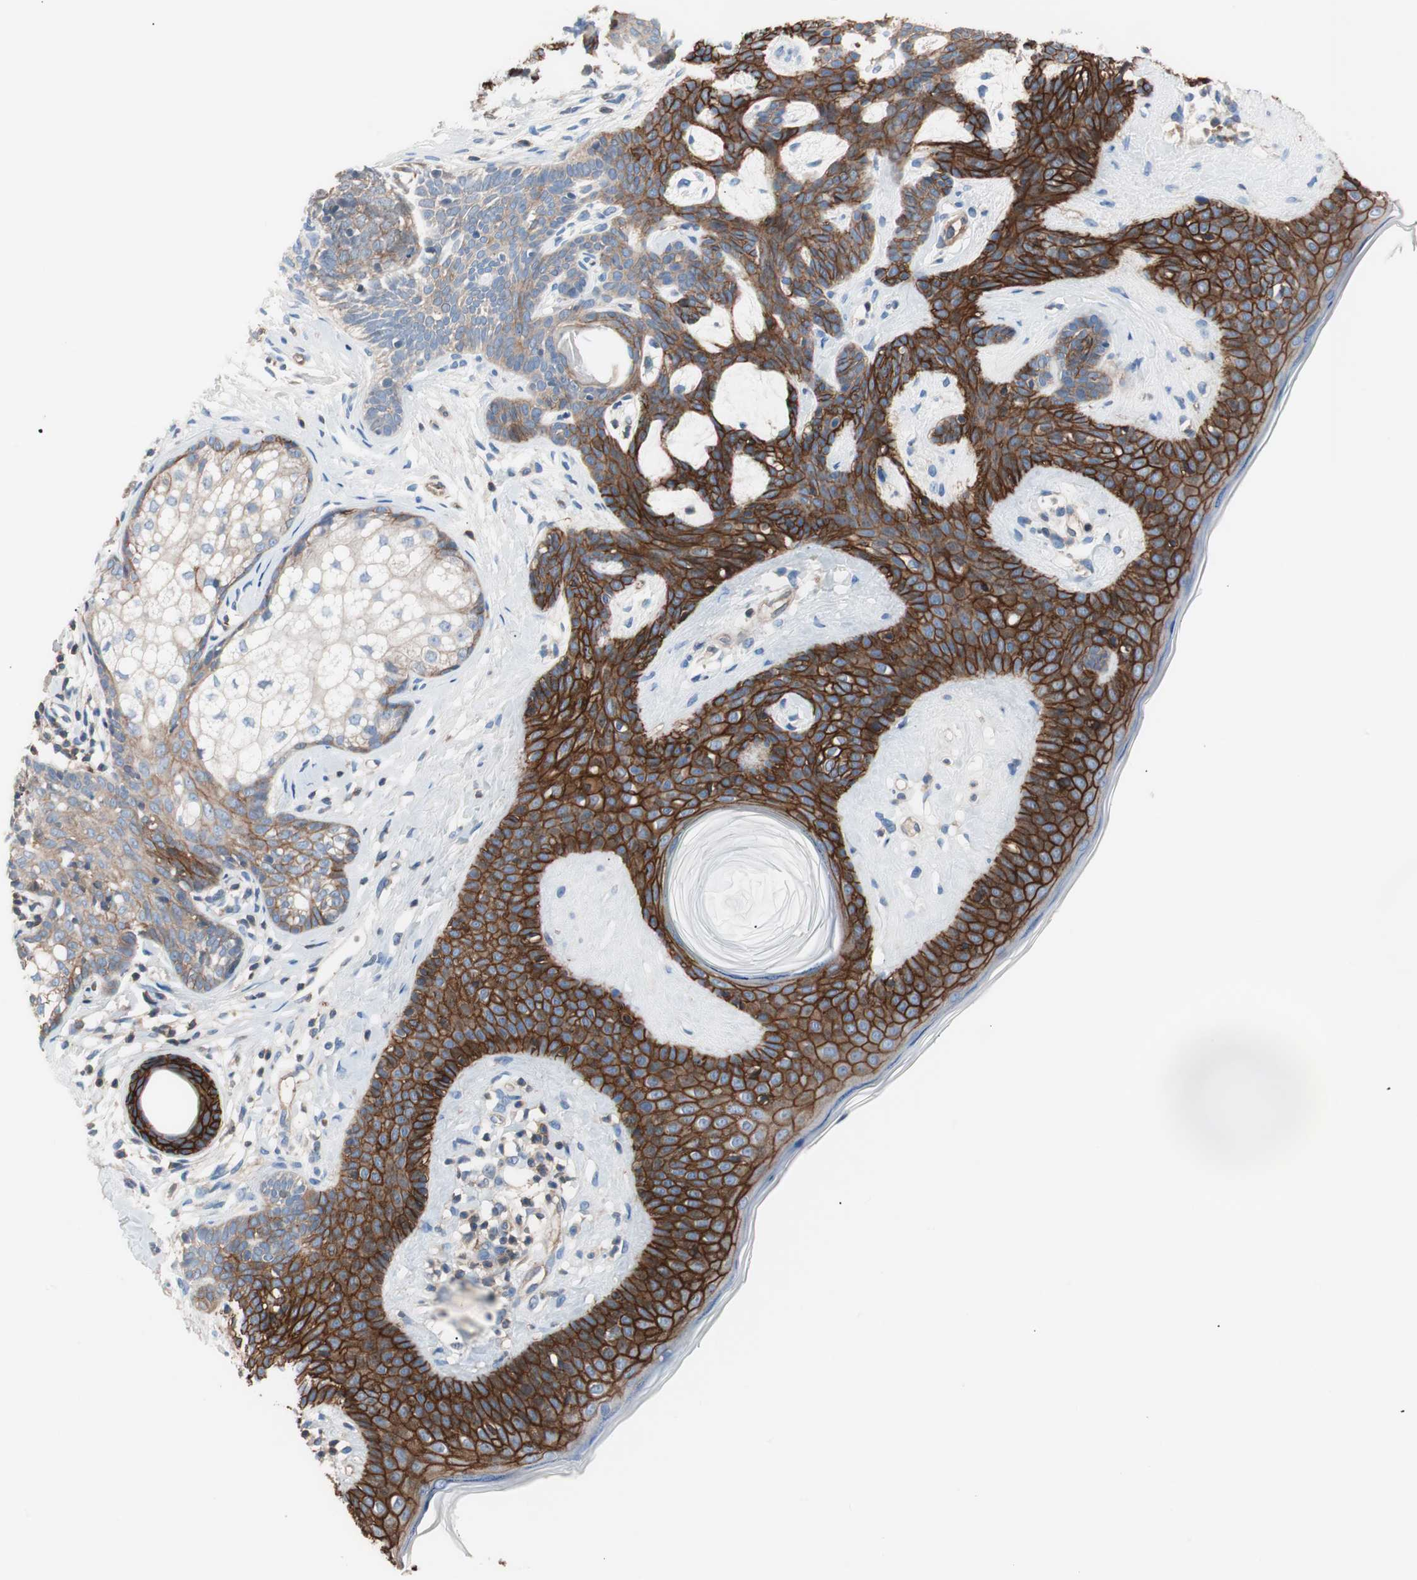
{"staining": {"intensity": "strong", "quantity": ">75%", "location": "cytoplasmic/membranous"}, "tissue": "skin cancer", "cell_type": "Tumor cells", "image_type": "cancer", "snomed": [{"axis": "morphology", "description": "Developmental malformation"}, {"axis": "morphology", "description": "Basal cell carcinoma"}, {"axis": "topography", "description": "Skin"}], "caption": "Skin cancer was stained to show a protein in brown. There is high levels of strong cytoplasmic/membranous expression in about >75% of tumor cells.", "gene": "GPR160", "patient": {"sex": "female", "age": 62}}